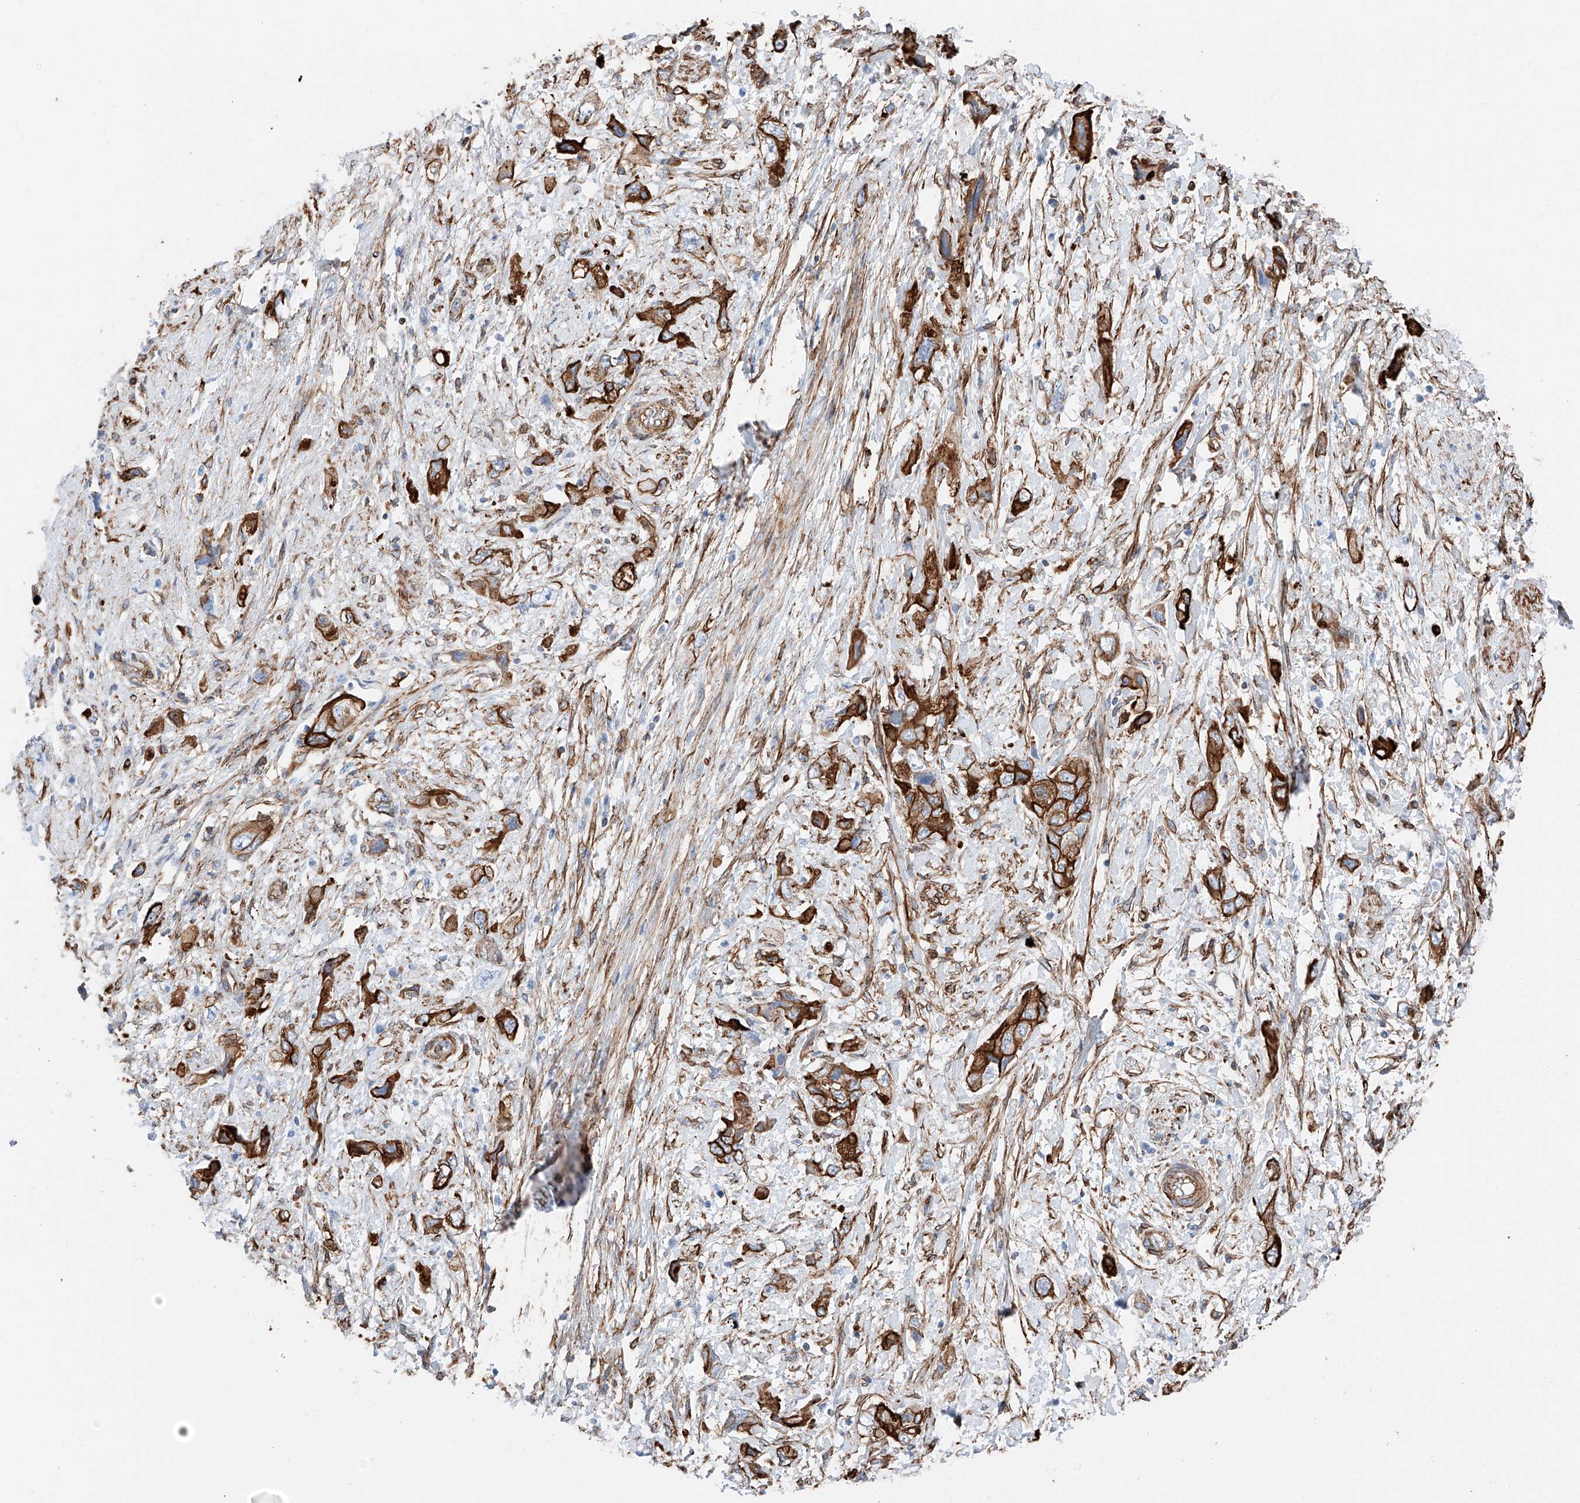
{"staining": {"intensity": "strong", "quantity": ">75%", "location": "cytoplasmic/membranous"}, "tissue": "pancreatic cancer", "cell_type": "Tumor cells", "image_type": "cancer", "snomed": [{"axis": "morphology", "description": "Adenocarcinoma, NOS"}, {"axis": "topography", "description": "Pancreas"}], "caption": "The photomicrograph demonstrates immunohistochemical staining of pancreatic adenocarcinoma. There is strong cytoplasmic/membranous expression is present in approximately >75% of tumor cells.", "gene": "ZNF804A", "patient": {"sex": "female", "age": 73}}